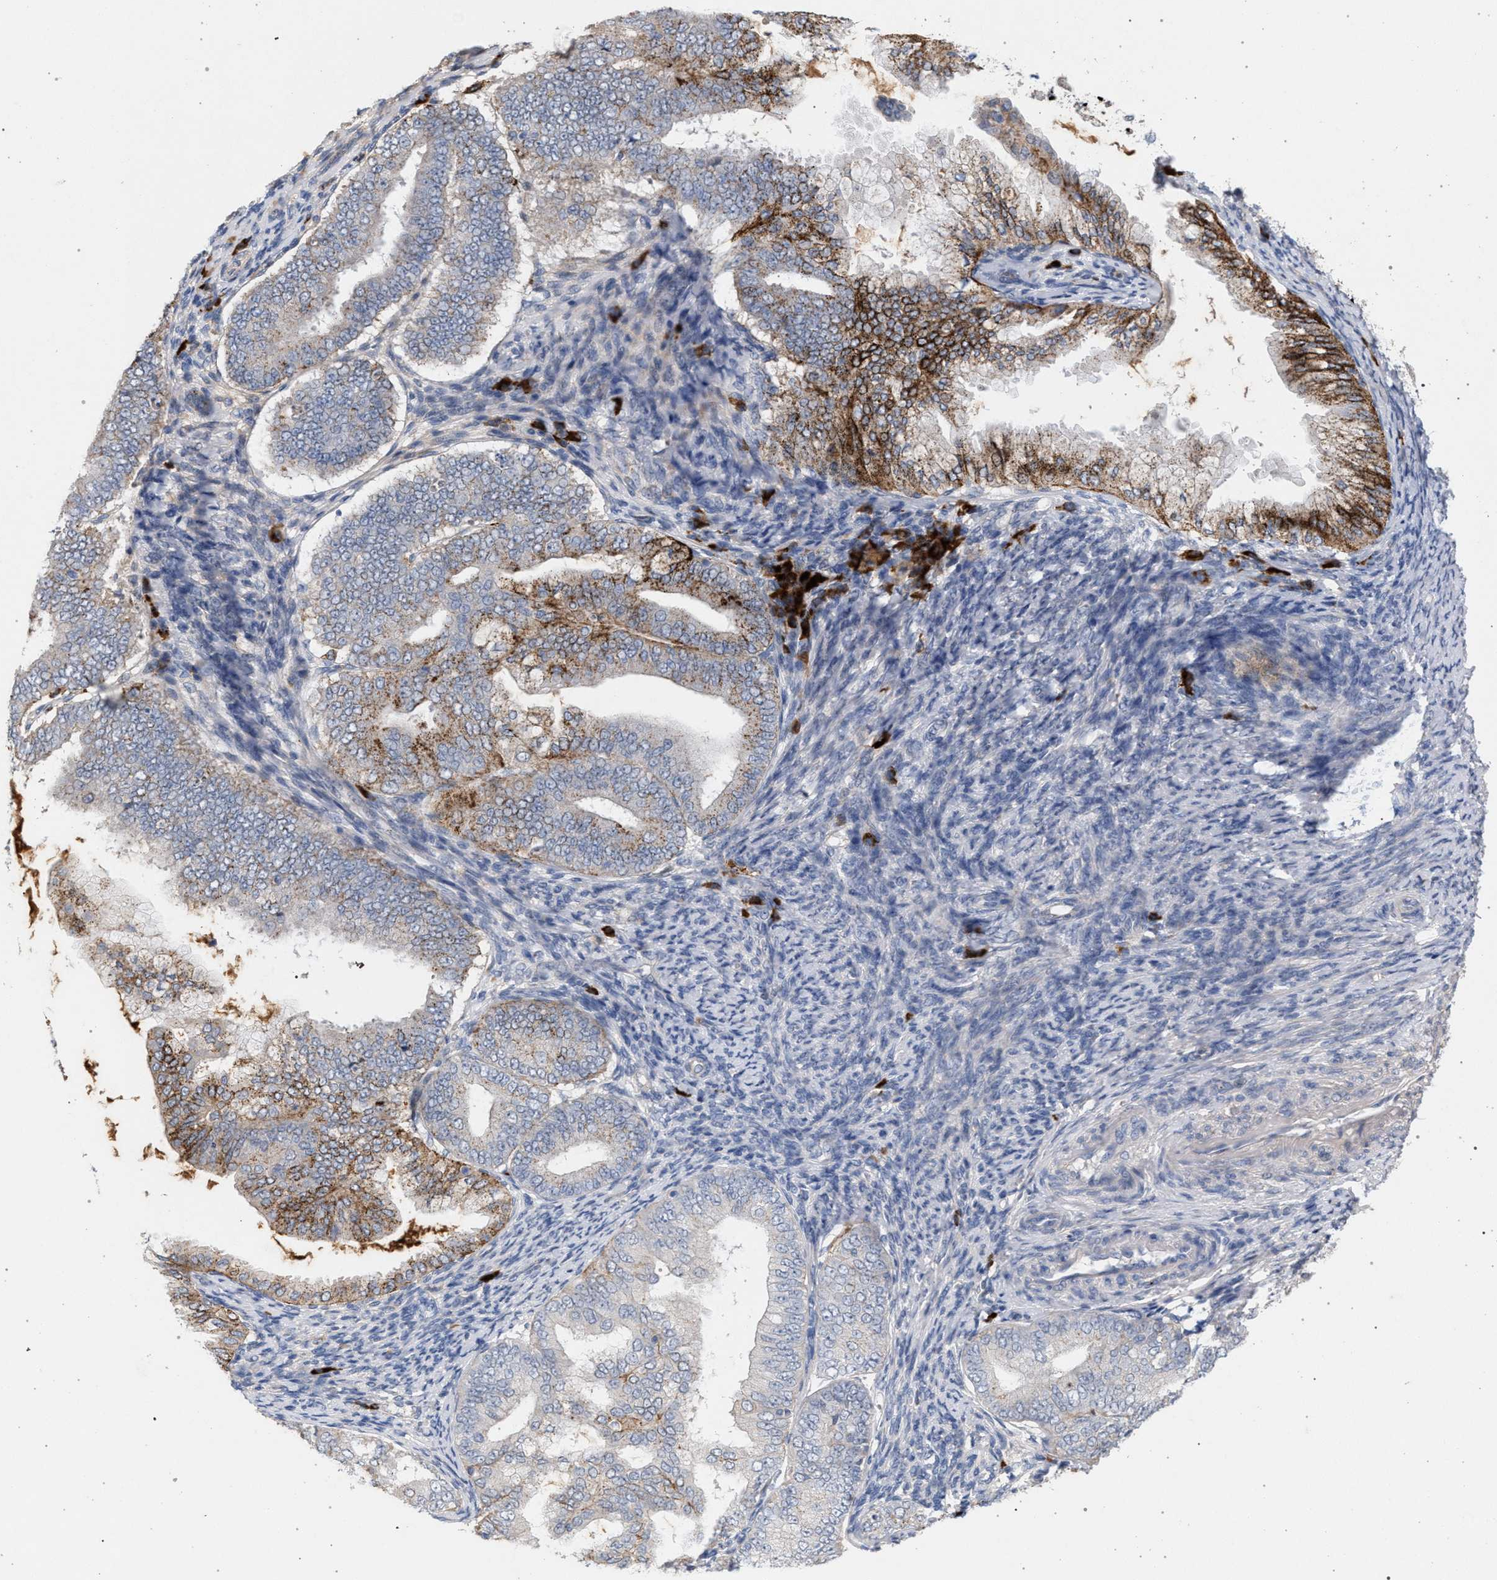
{"staining": {"intensity": "strong", "quantity": "<25%", "location": "cytoplasmic/membranous"}, "tissue": "endometrial cancer", "cell_type": "Tumor cells", "image_type": "cancer", "snomed": [{"axis": "morphology", "description": "Adenocarcinoma, NOS"}, {"axis": "topography", "description": "Endometrium"}], "caption": "Immunohistochemical staining of endometrial cancer reveals medium levels of strong cytoplasmic/membranous expression in approximately <25% of tumor cells. (IHC, brightfield microscopy, high magnification).", "gene": "MAMDC2", "patient": {"sex": "female", "age": 63}}